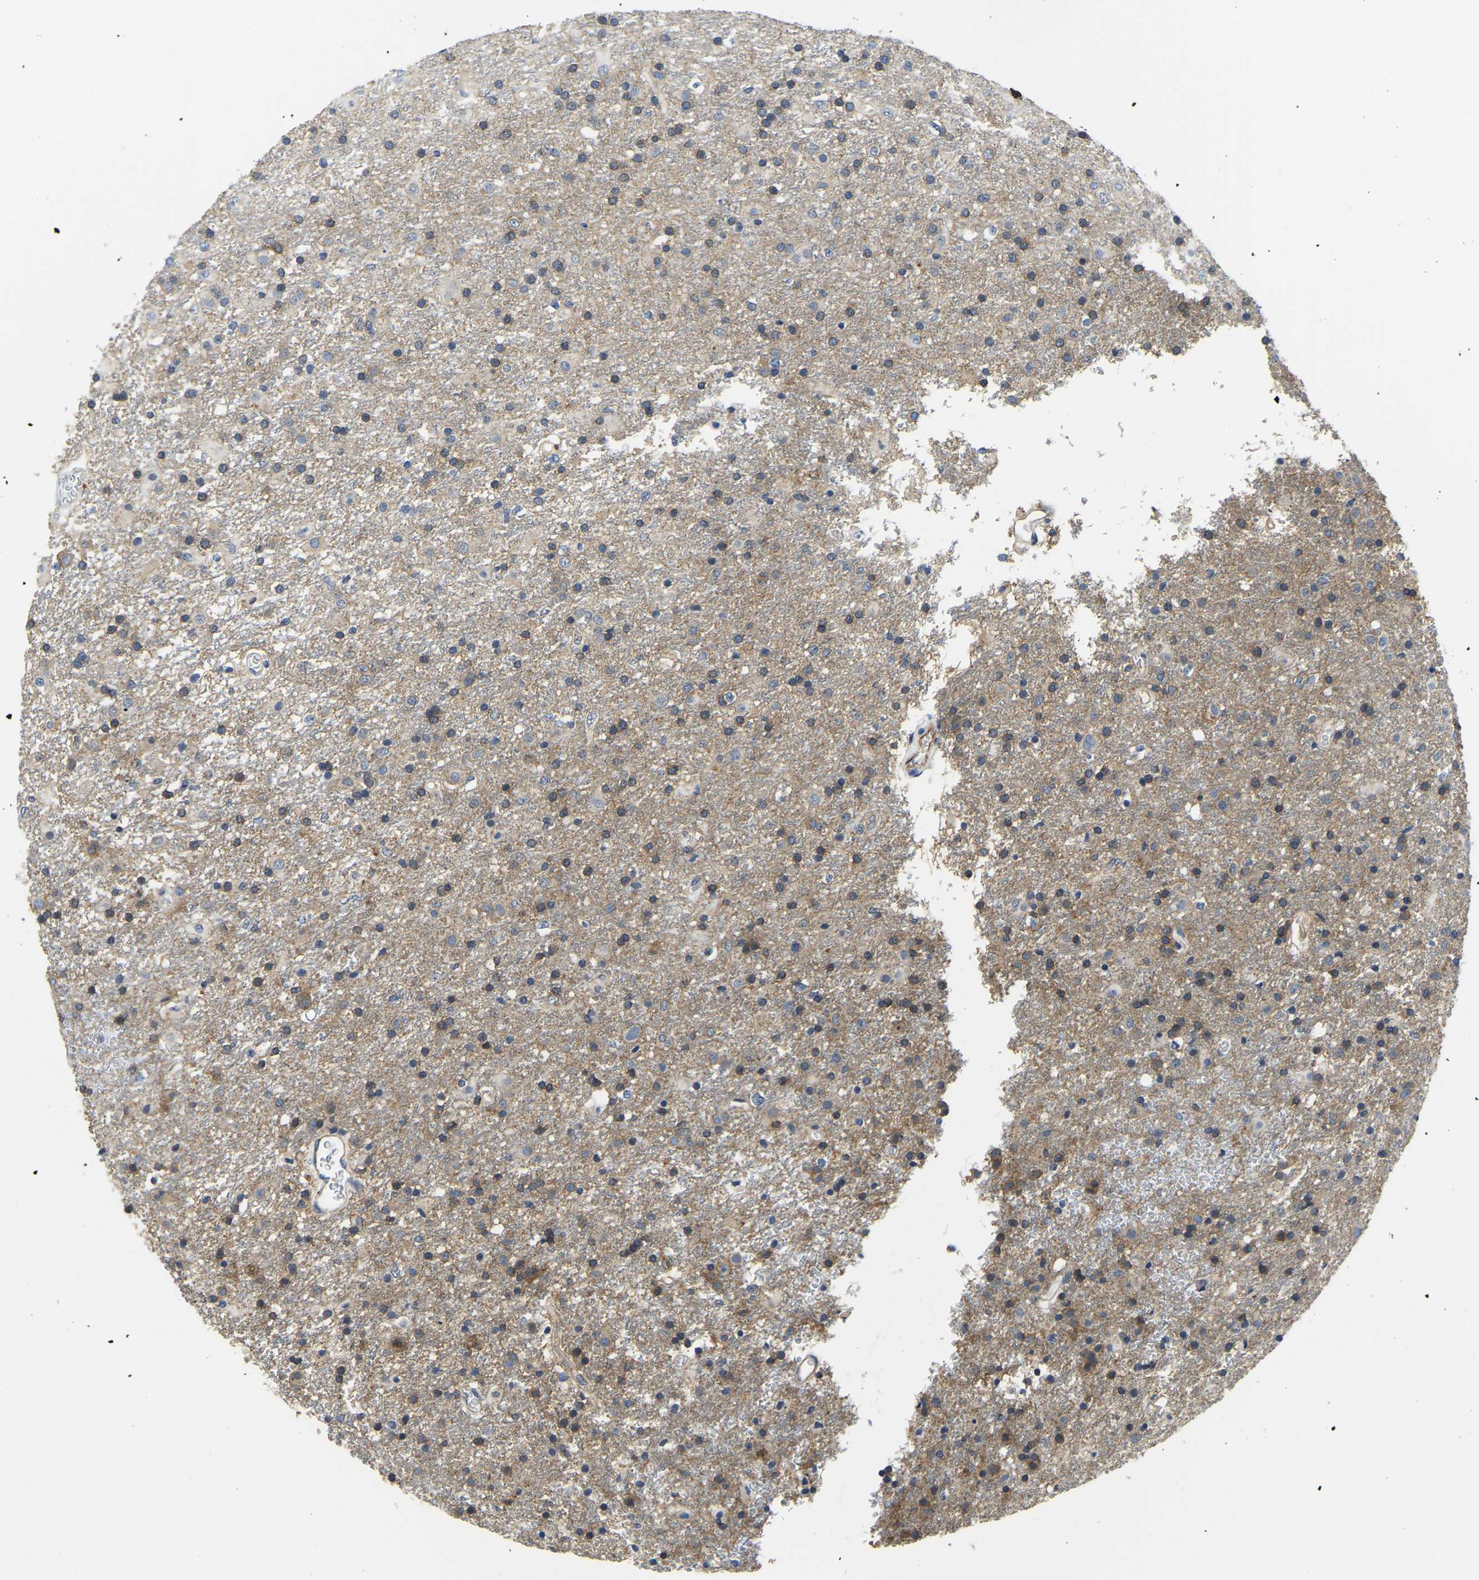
{"staining": {"intensity": "moderate", "quantity": "25%-75%", "location": "cytoplasmic/membranous"}, "tissue": "glioma", "cell_type": "Tumor cells", "image_type": "cancer", "snomed": [{"axis": "morphology", "description": "Glioma, malignant, Low grade"}, {"axis": "topography", "description": "Brain"}], "caption": "A micrograph of glioma stained for a protein exhibits moderate cytoplasmic/membranous brown staining in tumor cells.", "gene": "ITGA2", "patient": {"sex": "male", "age": 65}}